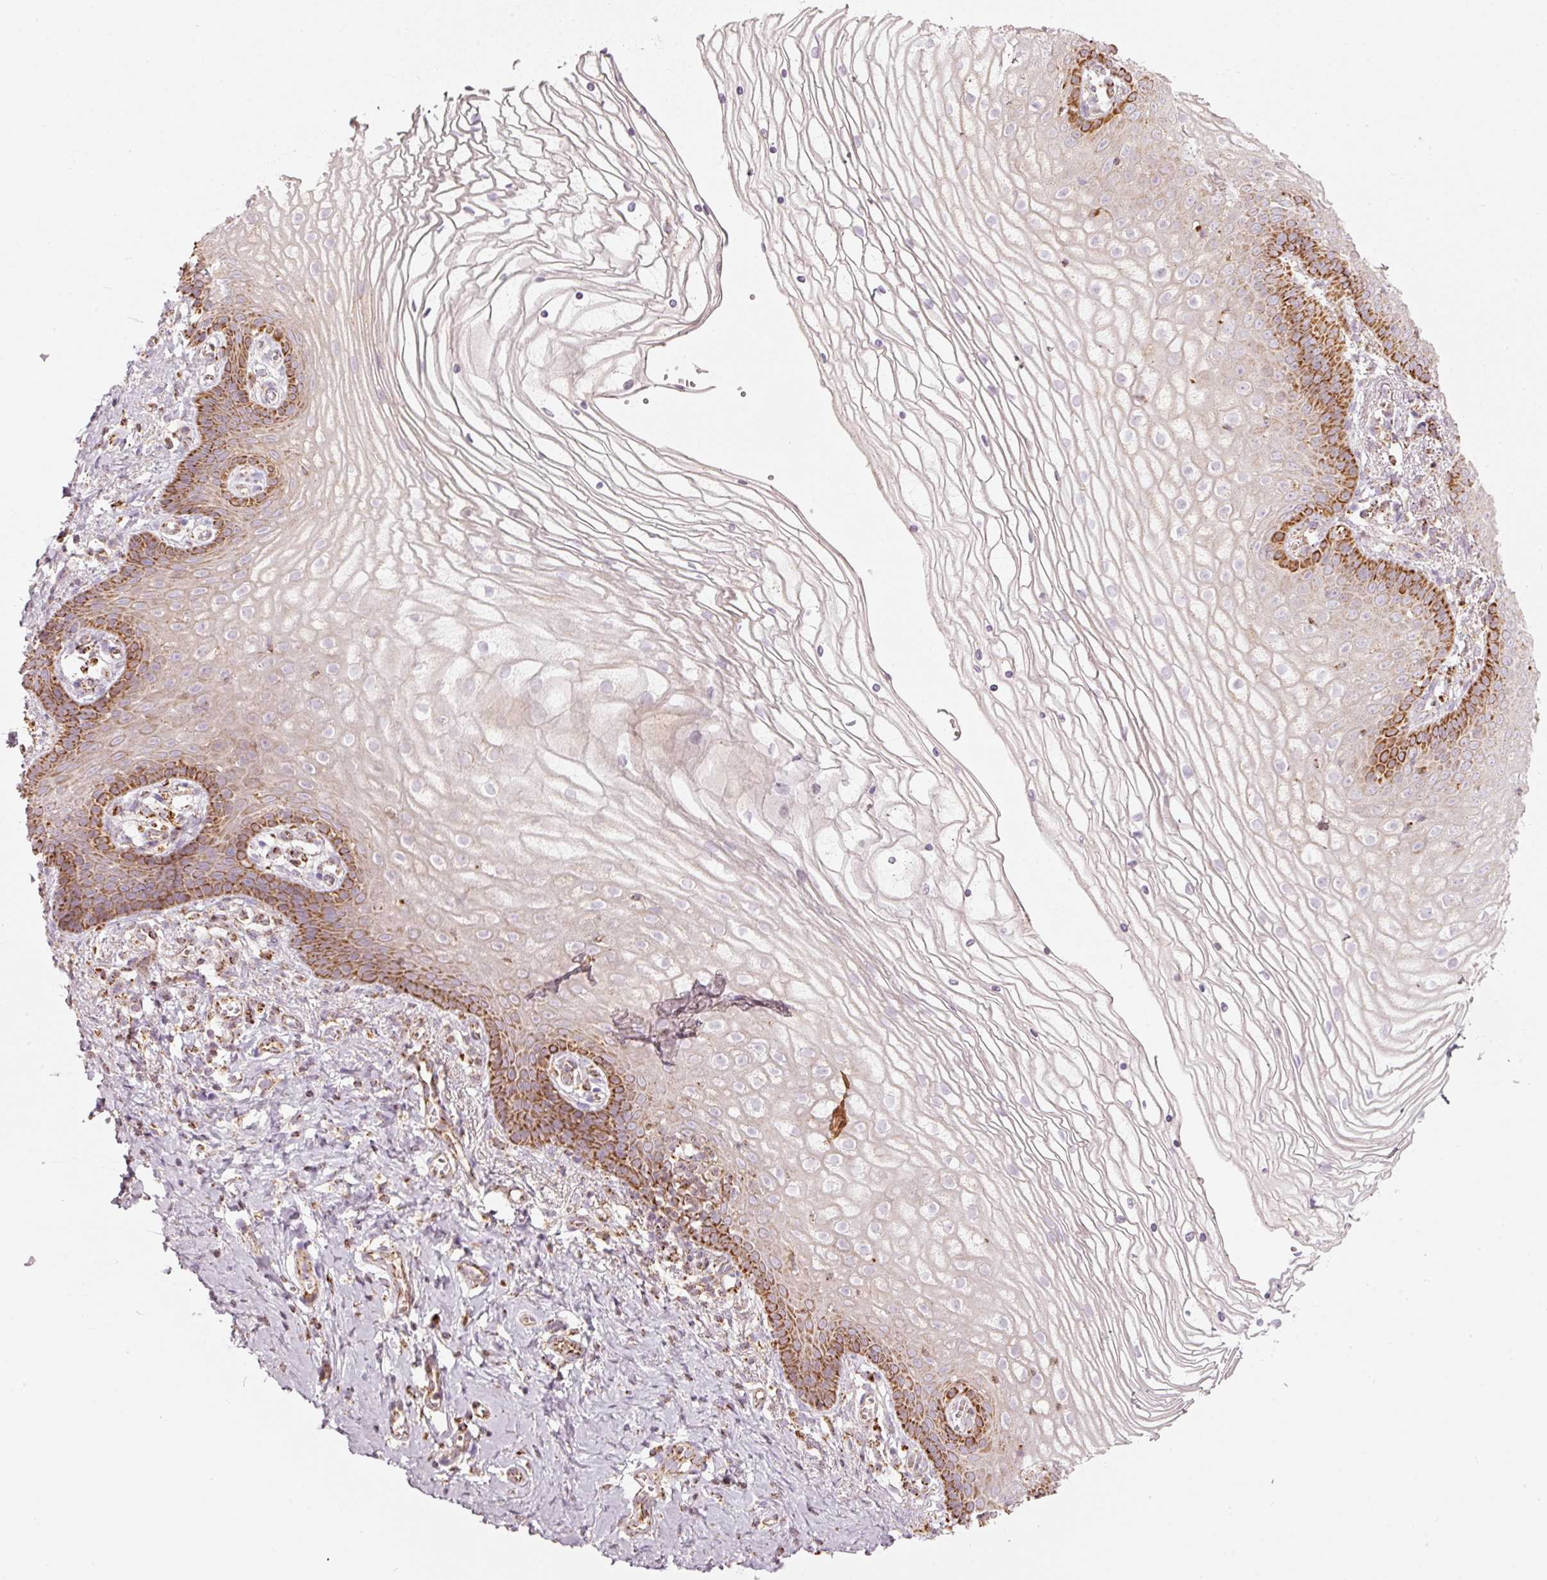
{"staining": {"intensity": "strong", "quantity": "<25%", "location": "cytoplasmic/membranous"}, "tissue": "vagina", "cell_type": "Squamous epithelial cells", "image_type": "normal", "snomed": [{"axis": "morphology", "description": "Normal tissue, NOS"}, {"axis": "topography", "description": "Vagina"}], "caption": "Vagina was stained to show a protein in brown. There is medium levels of strong cytoplasmic/membranous expression in approximately <25% of squamous epithelial cells. Nuclei are stained in blue.", "gene": "C17orf98", "patient": {"sex": "female", "age": 56}}